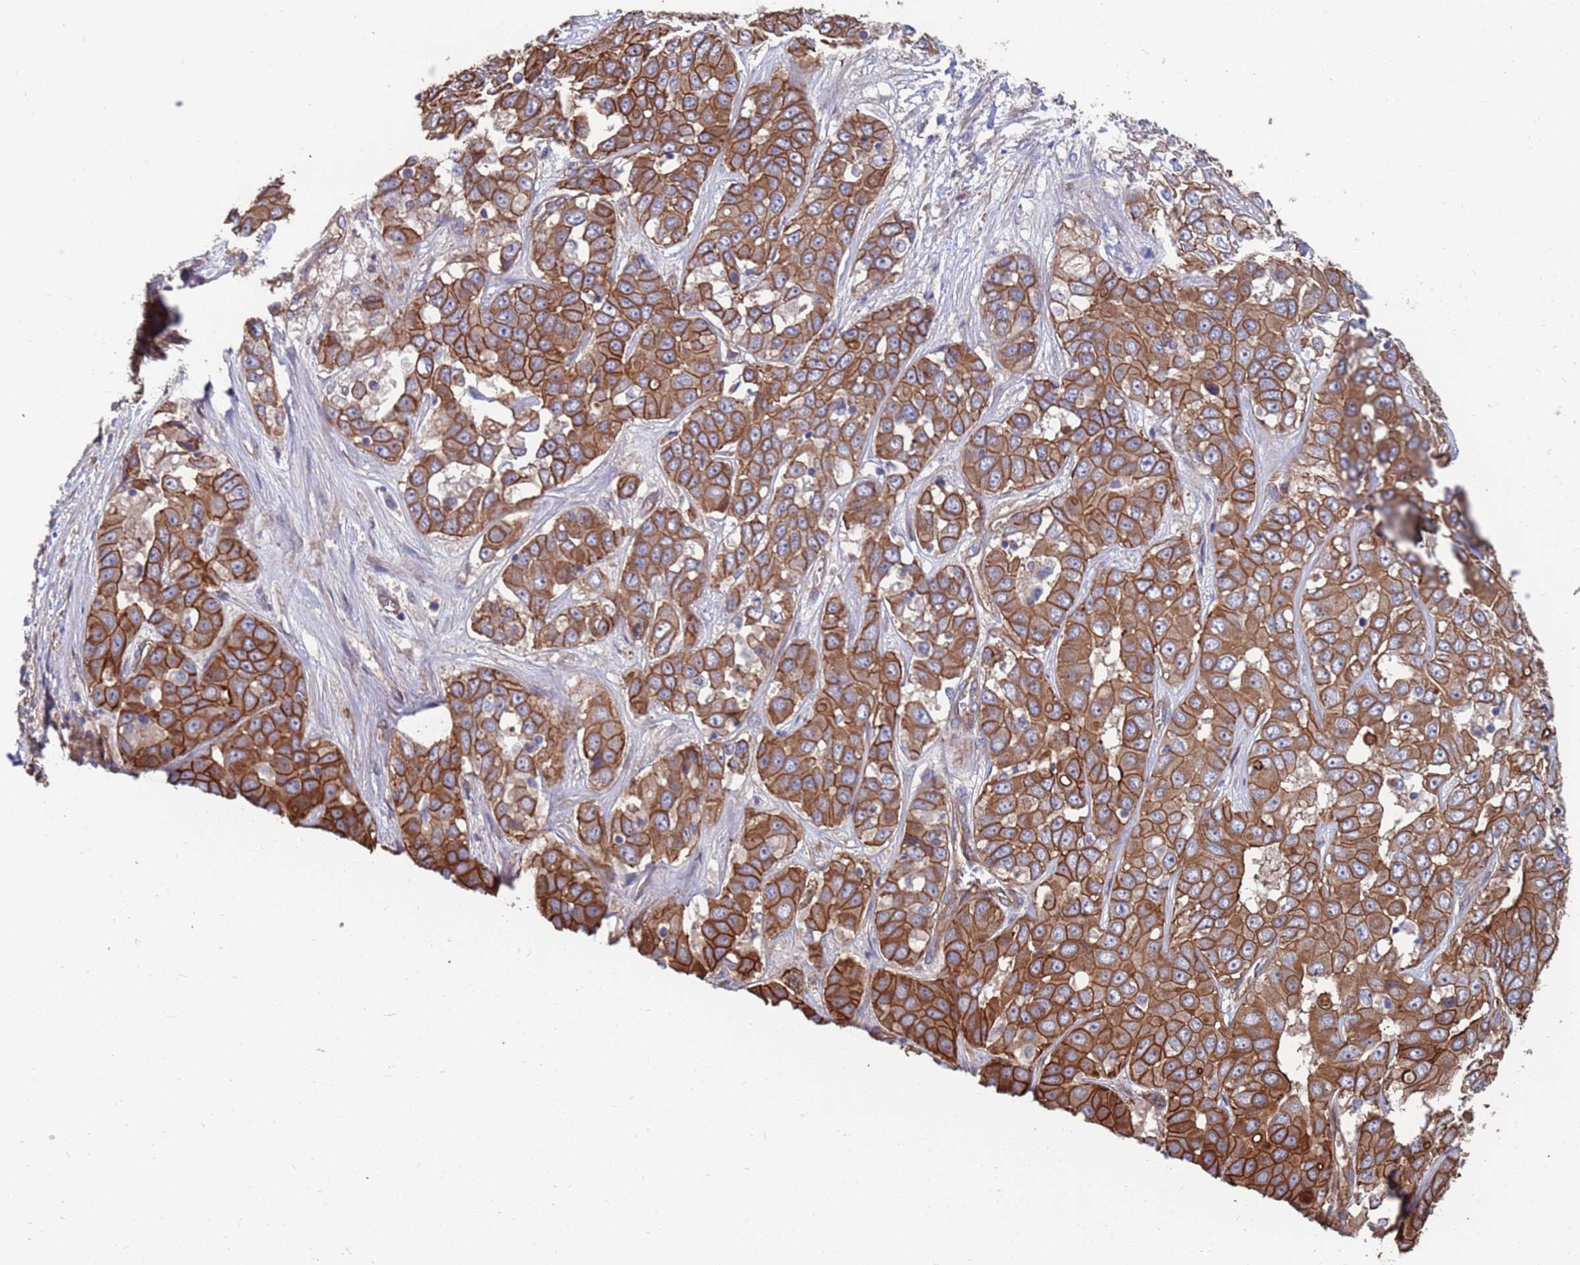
{"staining": {"intensity": "strong", "quantity": ">75%", "location": "cytoplasmic/membranous"}, "tissue": "liver cancer", "cell_type": "Tumor cells", "image_type": "cancer", "snomed": [{"axis": "morphology", "description": "Cholangiocarcinoma"}, {"axis": "topography", "description": "Liver"}], "caption": "Protein expression by IHC exhibits strong cytoplasmic/membranous staining in approximately >75% of tumor cells in cholangiocarcinoma (liver).", "gene": "NDUFAF6", "patient": {"sex": "female", "age": 52}}